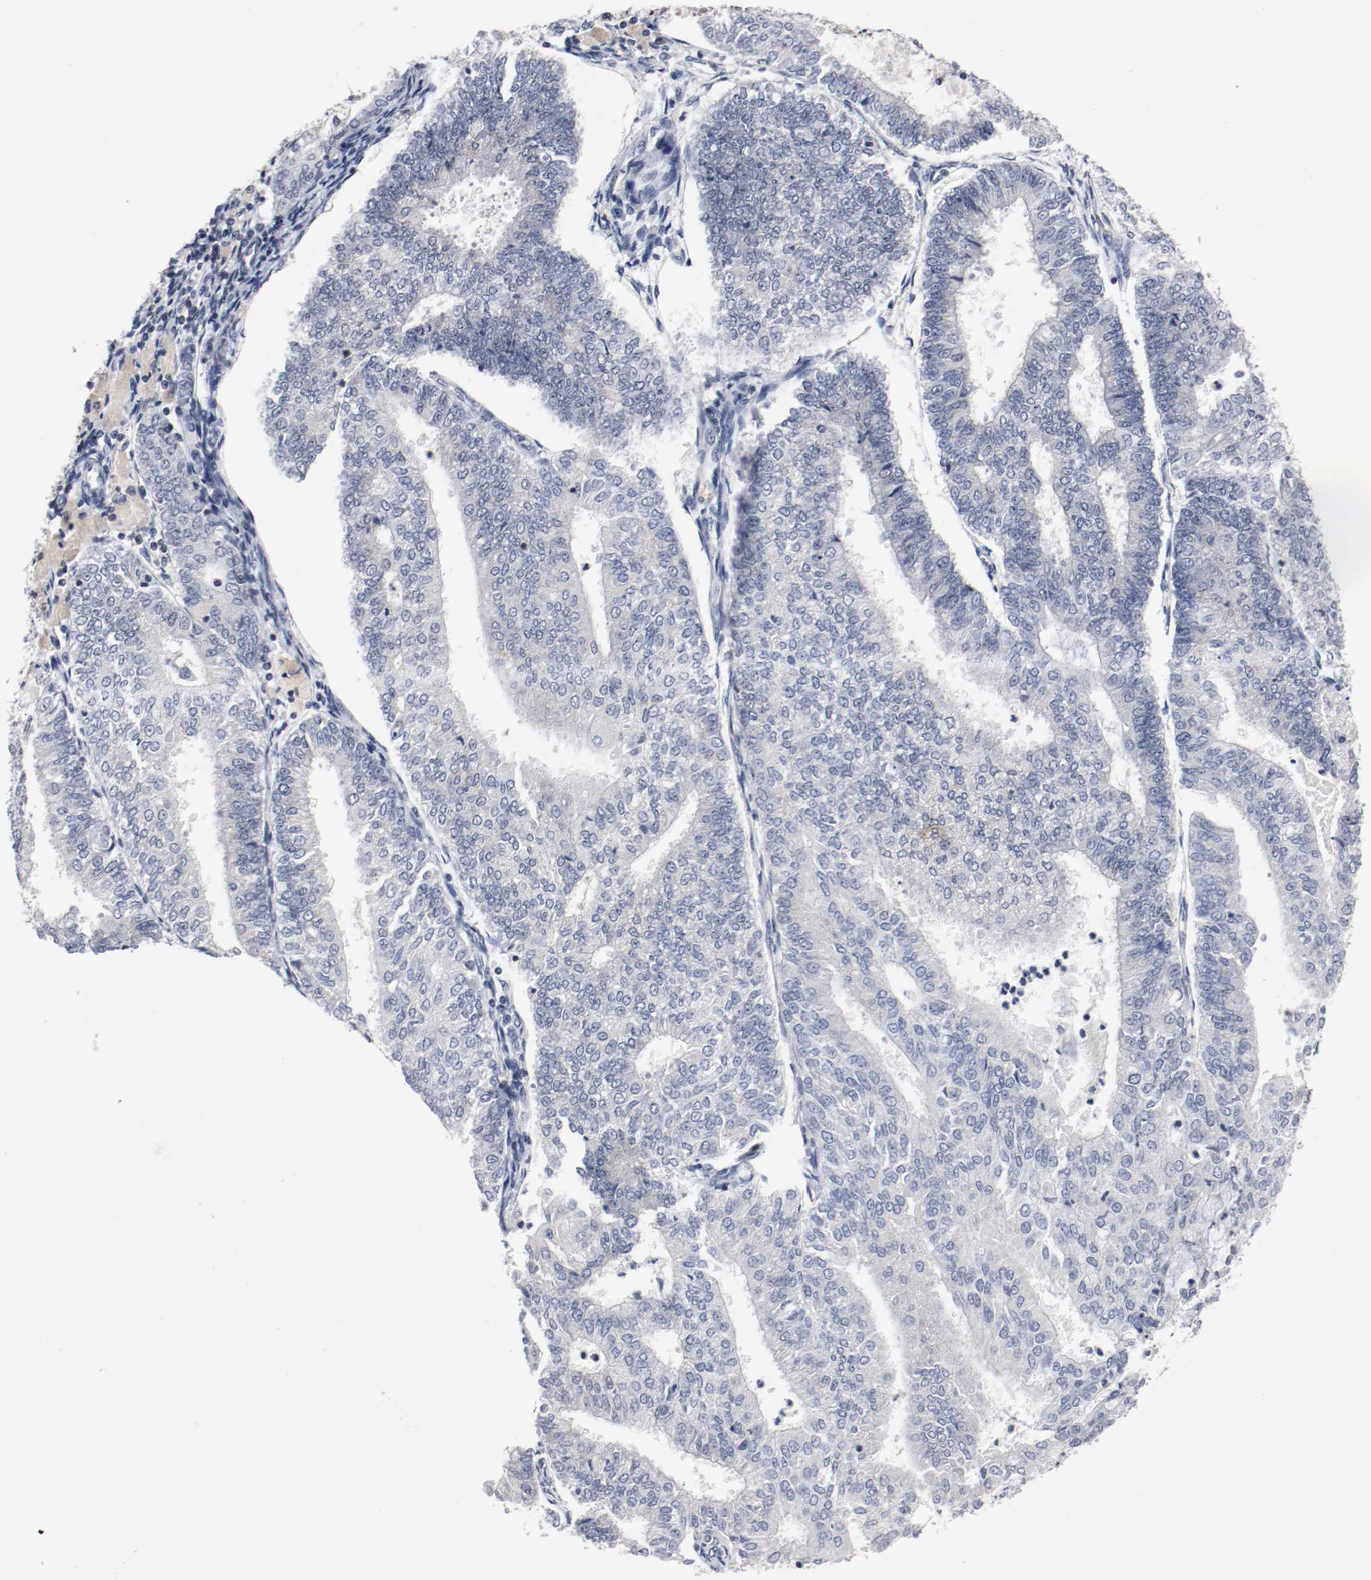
{"staining": {"intensity": "negative", "quantity": "none", "location": "none"}, "tissue": "endometrial cancer", "cell_type": "Tumor cells", "image_type": "cancer", "snomed": [{"axis": "morphology", "description": "Adenocarcinoma, NOS"}, {"axis": "topography", "description": "Endometrium"}], "caption": "Immunohistochemical staining of endometrial cancer displays no significant staining in tumor cells.", "gene": "JUND", "patient": {"sex": "female", "age": 59}}